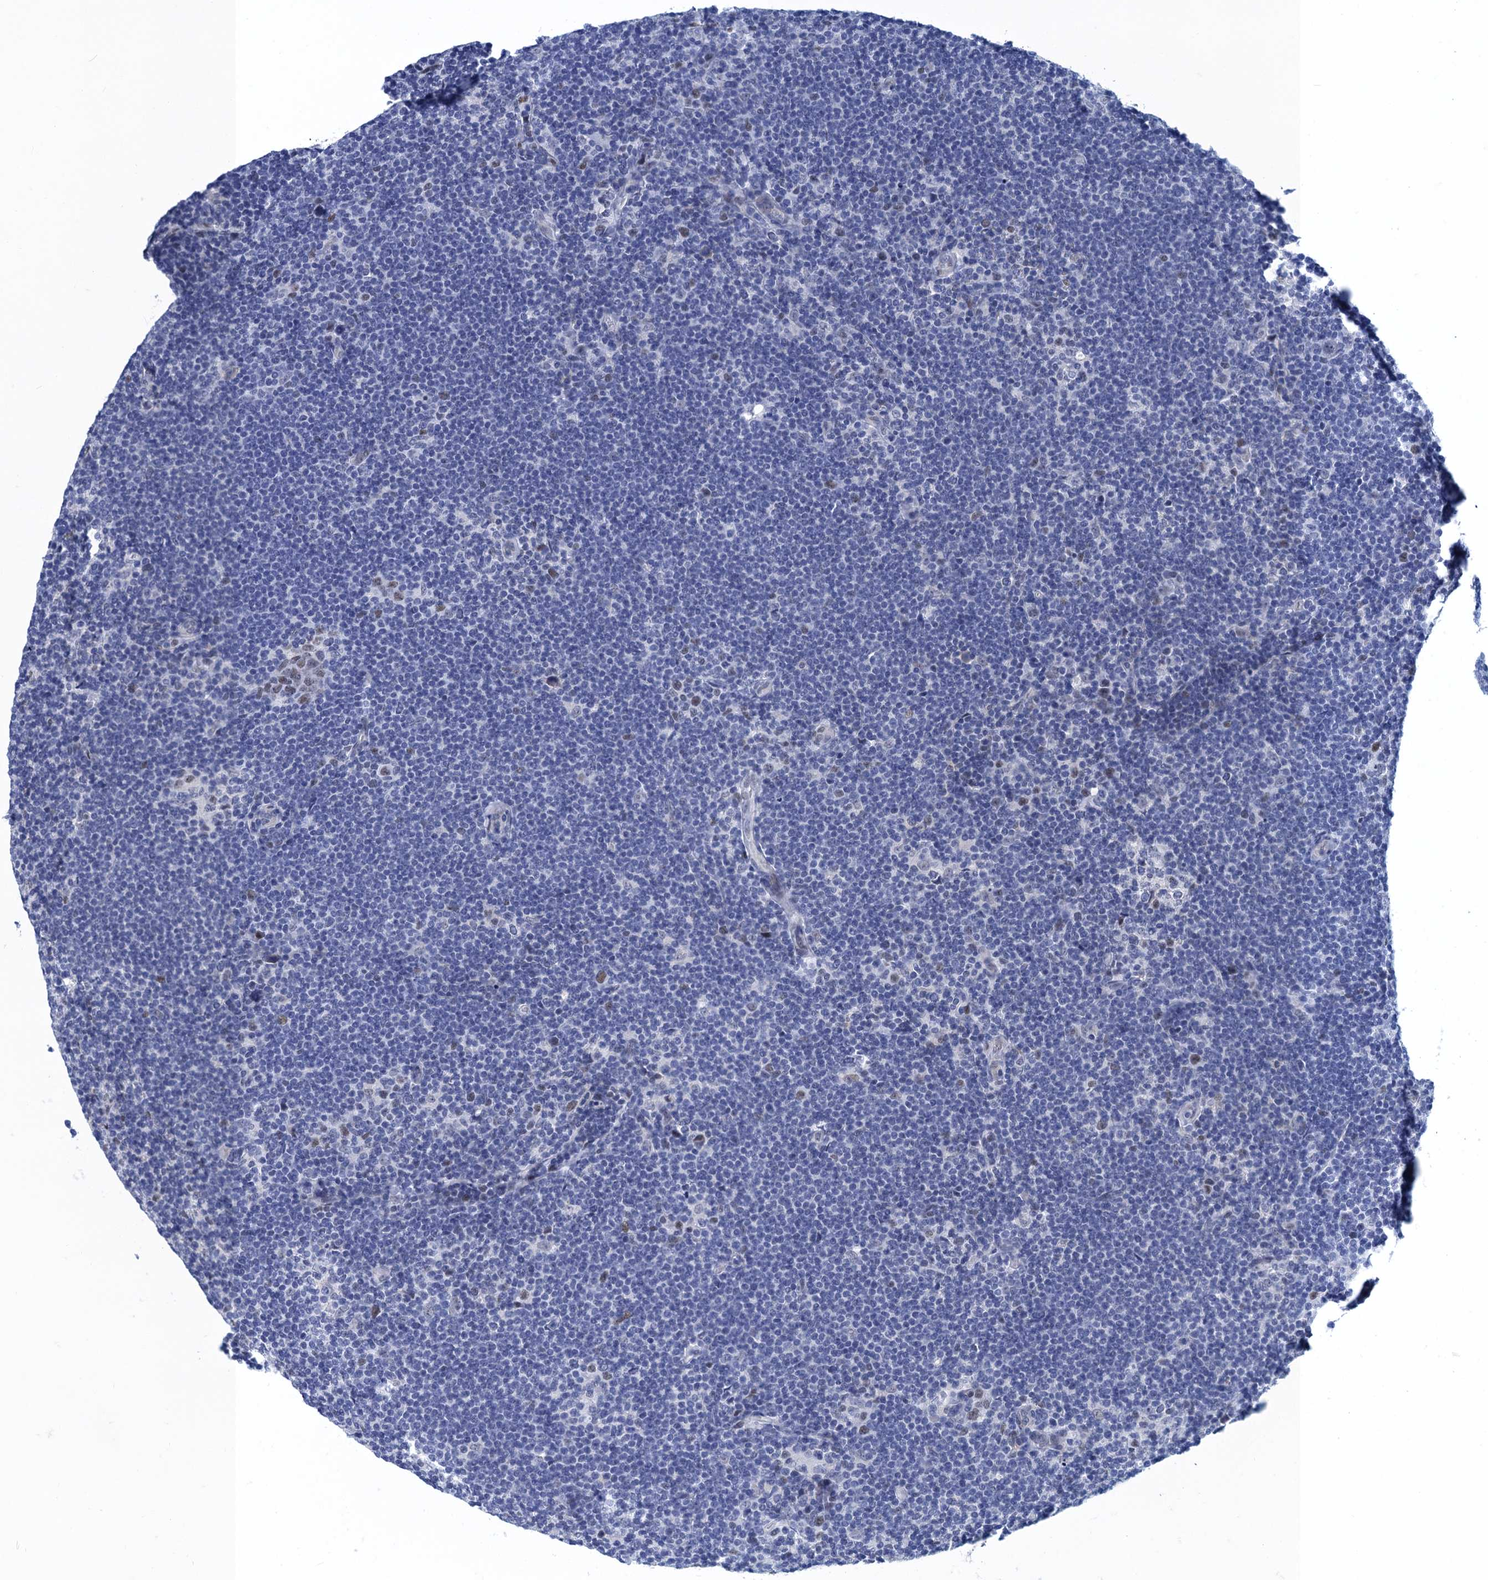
{"staining": {"intensity": "weak", "quantity": "<25%", "location": "nuclear"}, "tissue": "lymphoma", "cell_type": "Tumor cells", "image_type": "cancer", "snomed": [{"axis": "morphology", "description": "Hodgkin's disease, NOS"}, {"axis": "topography", "description": "Lymph node"}], "caption": "This is an IHC image of human Hodgkin's disease. There is no positivity in tumor cells.", "gene": "GINS3", "patient": {"sex": "female", "age": 57}}